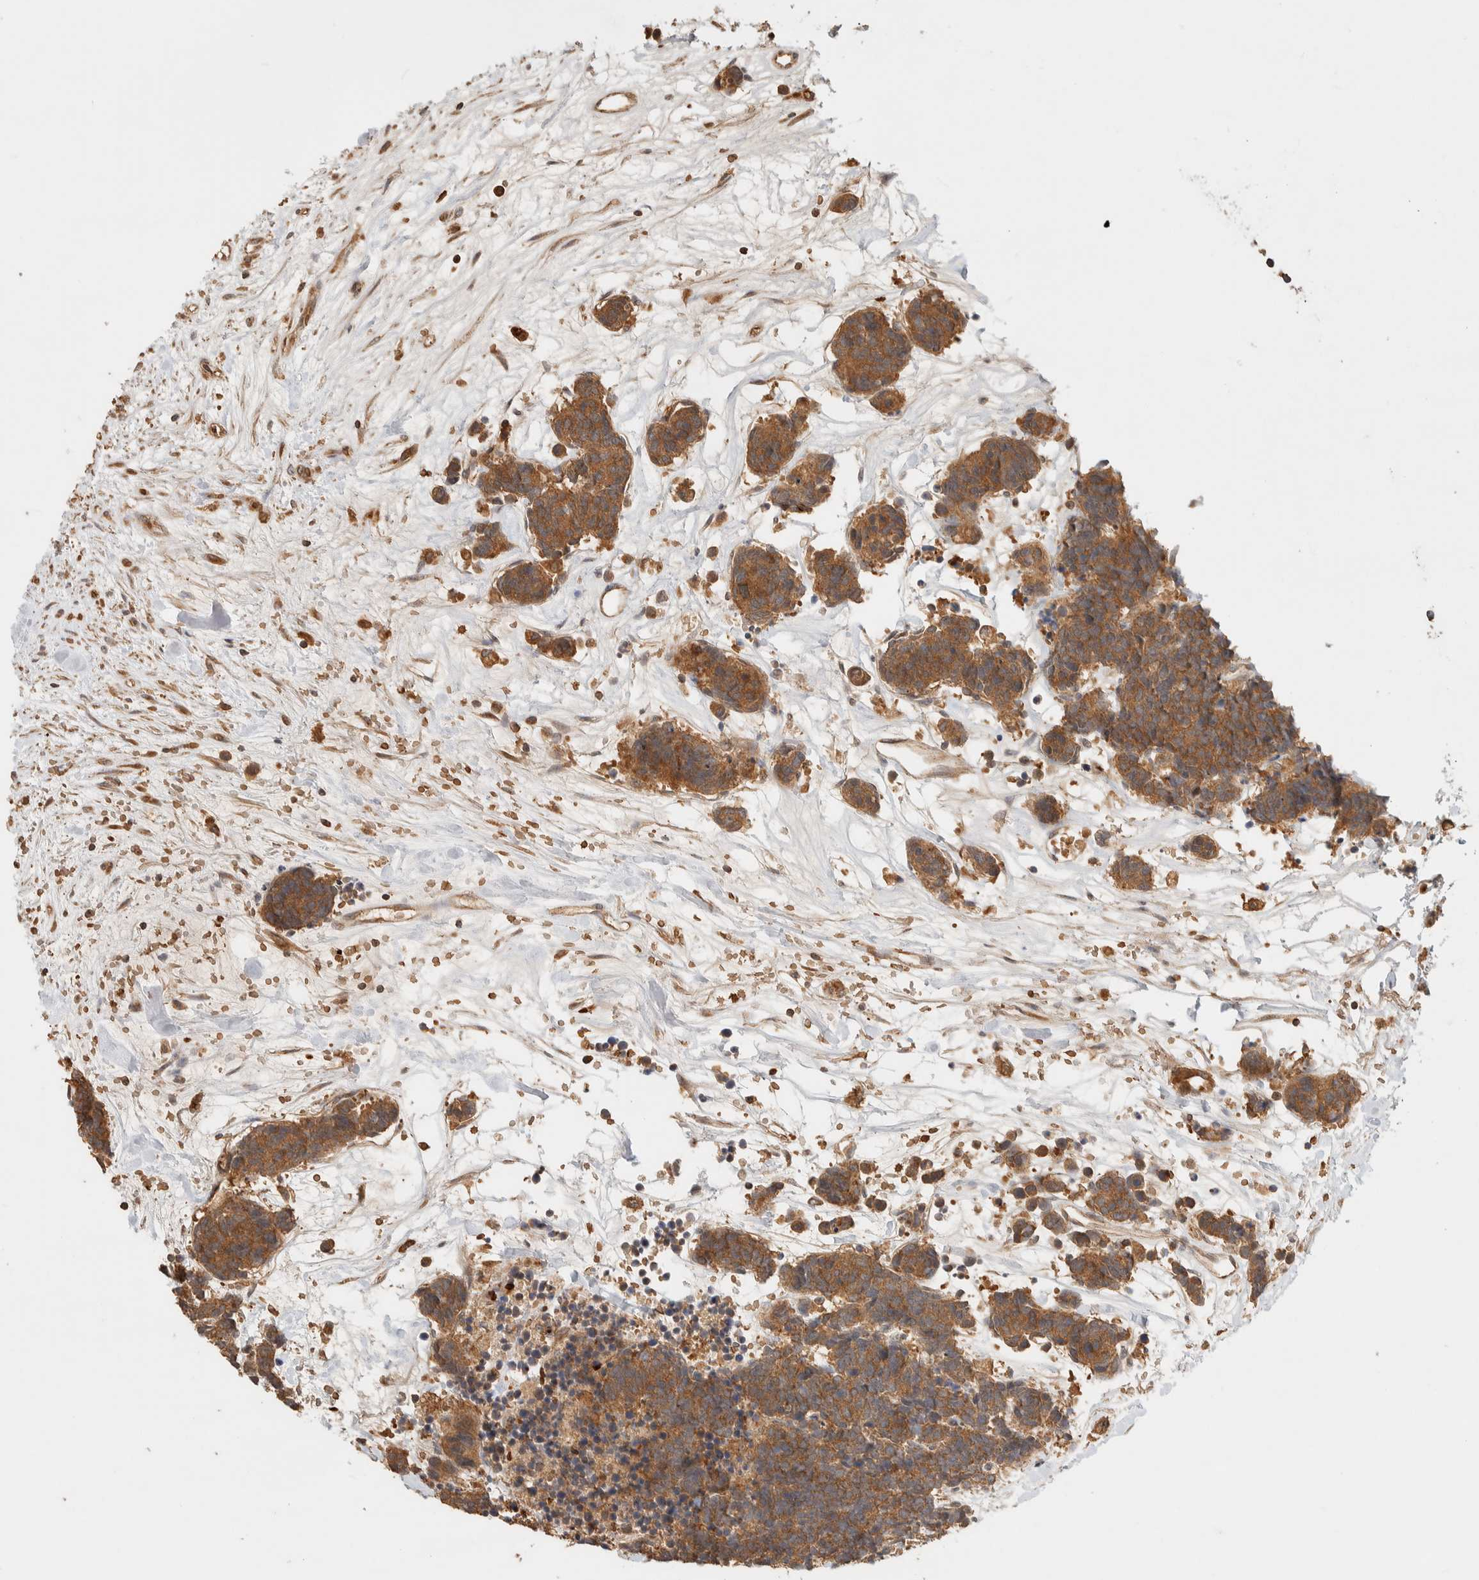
{"staining": {"intensity": "strong", "quantity": ">75%", "location": "cytoplasmic/membranous"}, "tissue": "carcinoid", "cell_type": "Tumor cells", "image_type": "cancer", "snomed": [{"axis": "morphology", "description": "Carcinoma, NOS"}, {"axis": "morphology", "description": "Carcinoid, malignant, NOS"}, {"axis": "topography", "description": "Urinary bladder"}], "caption": "Approximately >75% of tumor cells in carcinoid (malignant) demonstrate strong cytoplasmic/membranous protein expression as visualized by brown immunohistochemical staining.", "gene": "TTI2", "patient": {"sex": "male", "age": 57}}